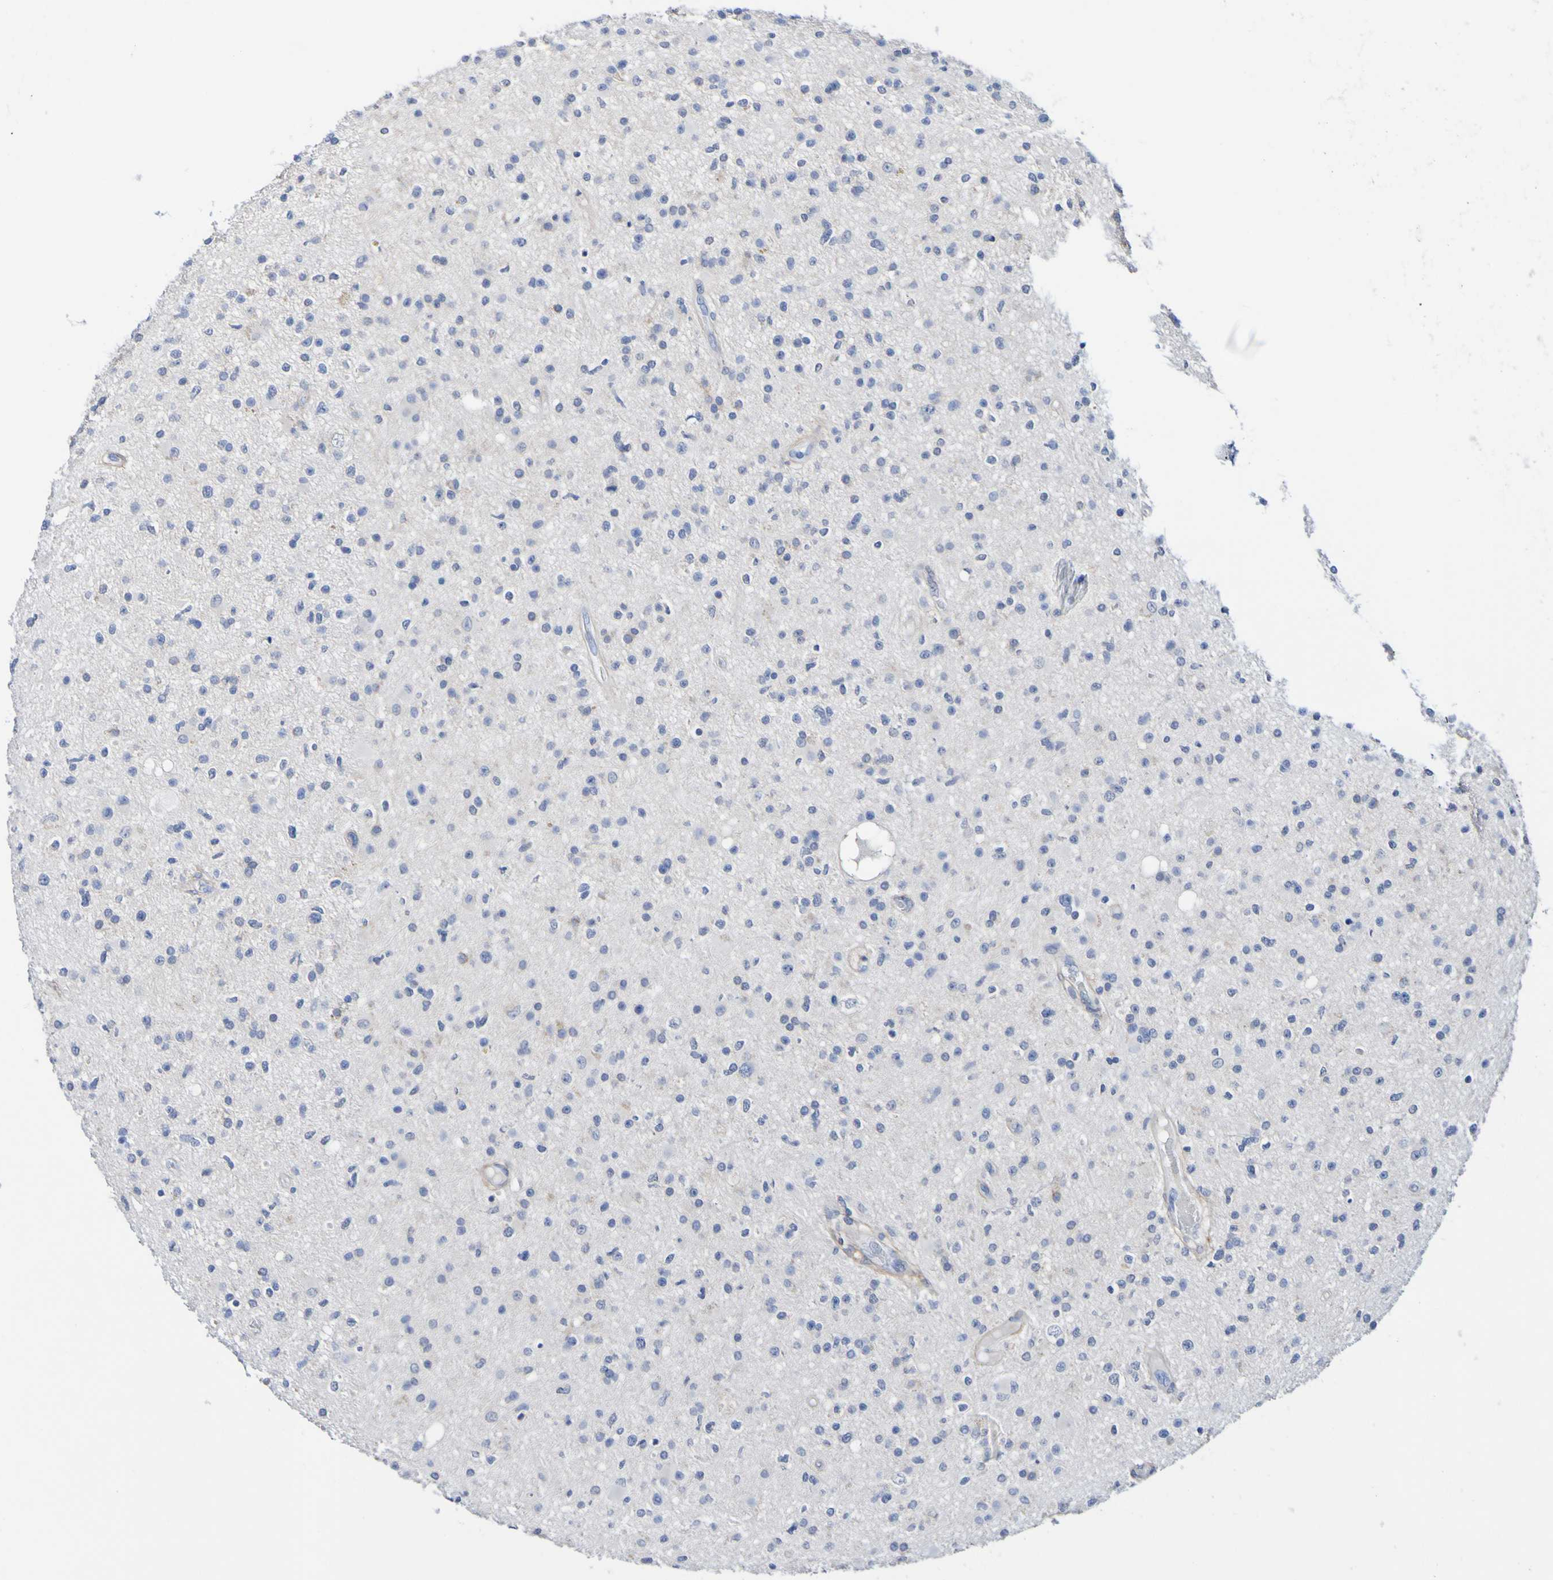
{"staining": {"intensity": "negative", "quantity": "none", "location": "none"}, "tissue": "glioma", "cell_type": "Tumor cells", "image_type": "cancer", "snomed": [{"axis": "morphology", "description": "Glioma, malignant, High grade"}, {"axis": "topography", "description": "Brain"}], "caption": "Tumor cells are negative for protein expression in human glioma.", "gene": "SGCB", "patient": {"sex": "male", "age": 33}}